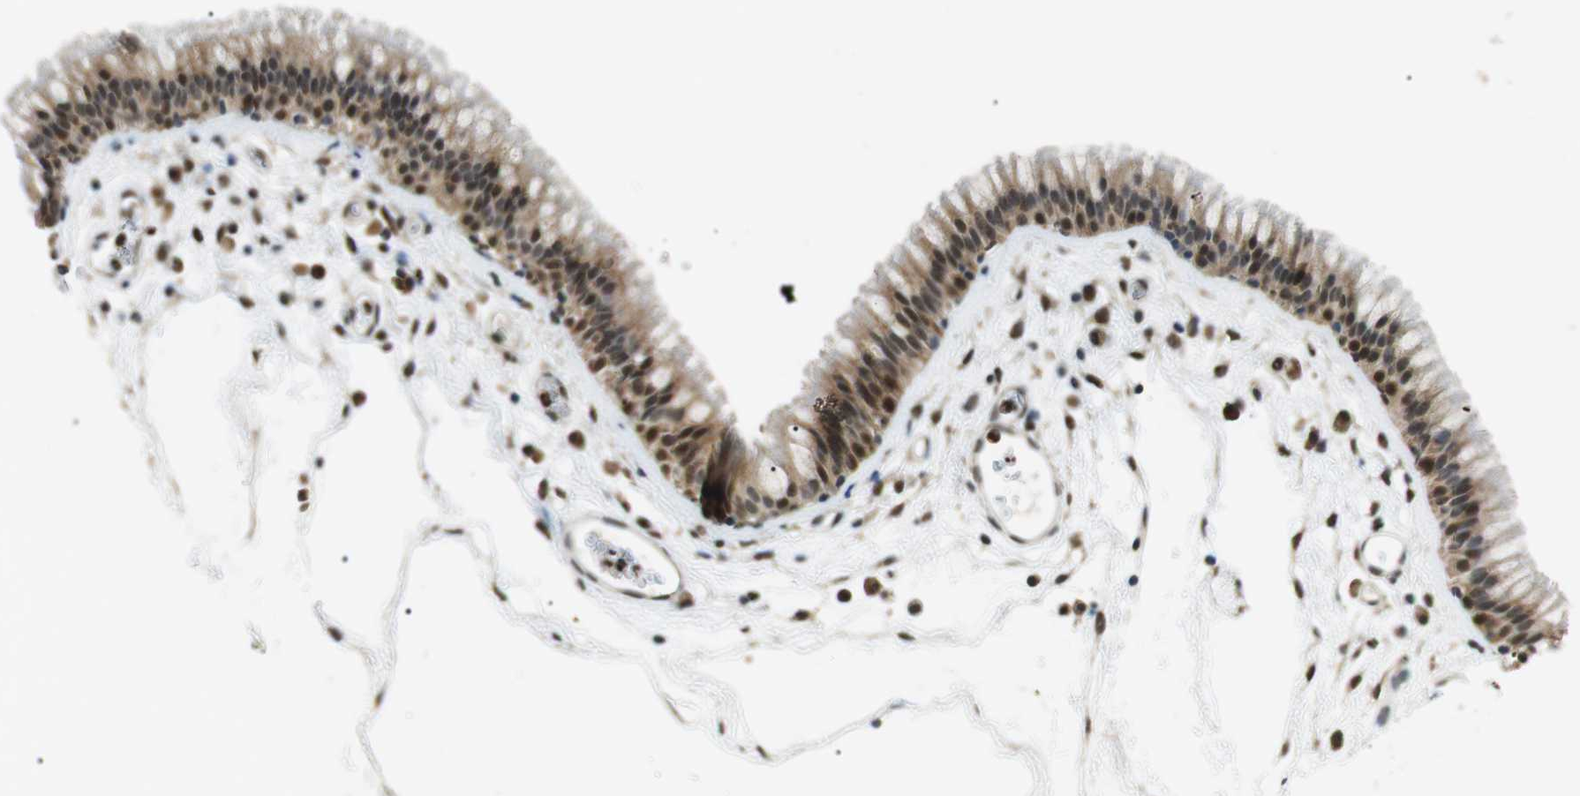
{"staining": {"intensity": "strong", "quantity": ">75%", "location": "cytoplasmic/membranous,nuclear"}, "tissue": "nasopharynx", "cell_type": "Respiratory epithelial cells", "image_type": "normal", "snomed": [{"axis": "morphology", "description": "Normal tissue, NOS"}, {"axis": "morphology", "description": "Inflammation, NOS"}, {"axis": "topography", "description": "Nasopharynx"}], "caption": "The micrograph reveals a brown stain indicating the presence of a protein in the cytoplasmic/membranous,nuclear of respiratory epithelial cells in nasopharynx.", "gene": "ORAI3", "patient": {"sex": "male", "age": 48}}